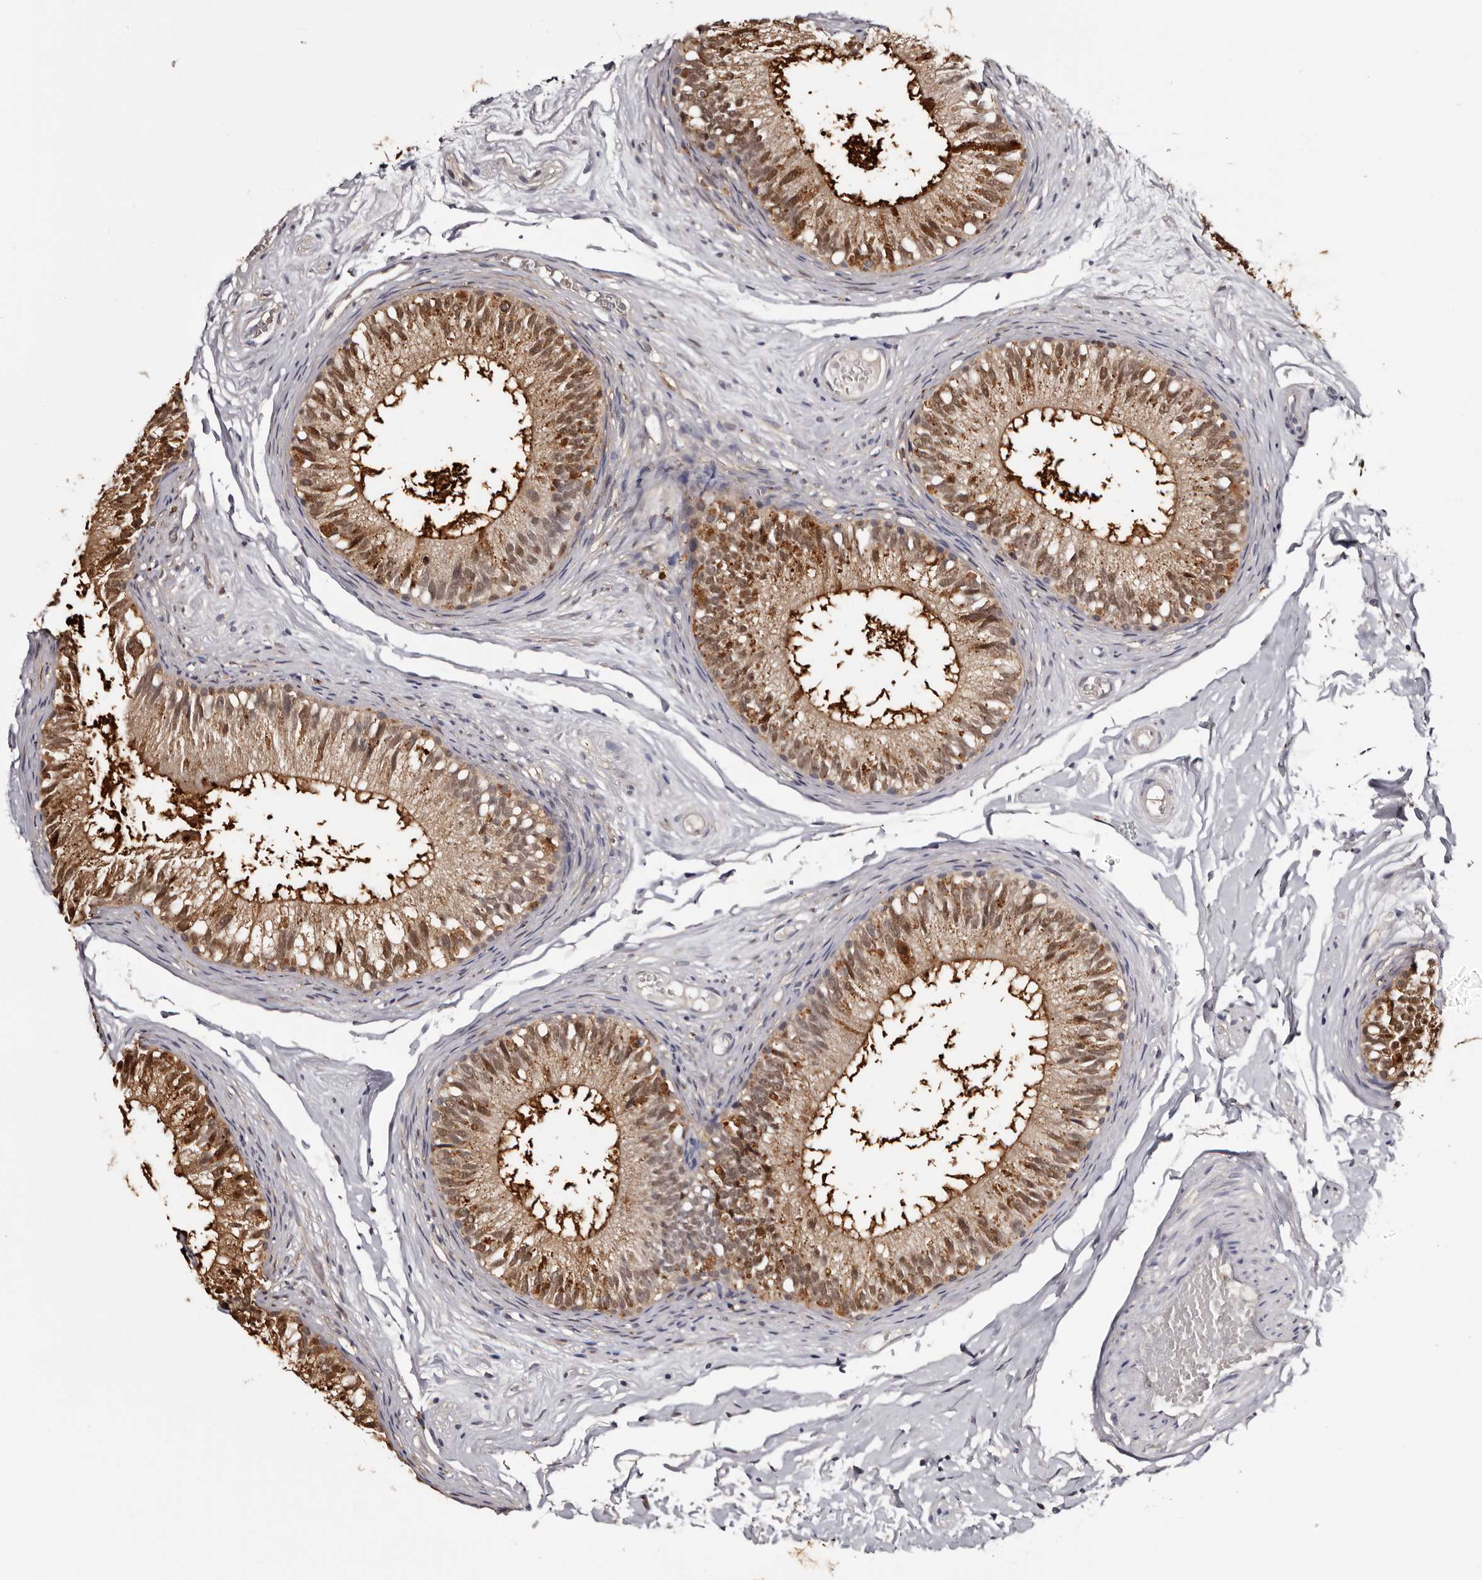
{"staining": {"intensity": "strong", "quantity": "25%-75%", "location": "cytoplasmic/membranous,nuclear"}, "tissue": "epididymis", "cell_type": "Glandular cells", "image_type": "normal", "snomed": [{"axis": "morphology", "description": "Normal tissue, NOS"}, {"axis": "topography", "description": "Epididymis"}], "caption": "This photomicrograph shows immunohistochemistry (IHC) staining of normal human epididymis, with high strong cytoplasmic/membranous,nuclear staining in about 25%-75% of glandular cells.", "gene": "DNPH1", "patient": {"sex": "male", "age": 46}}